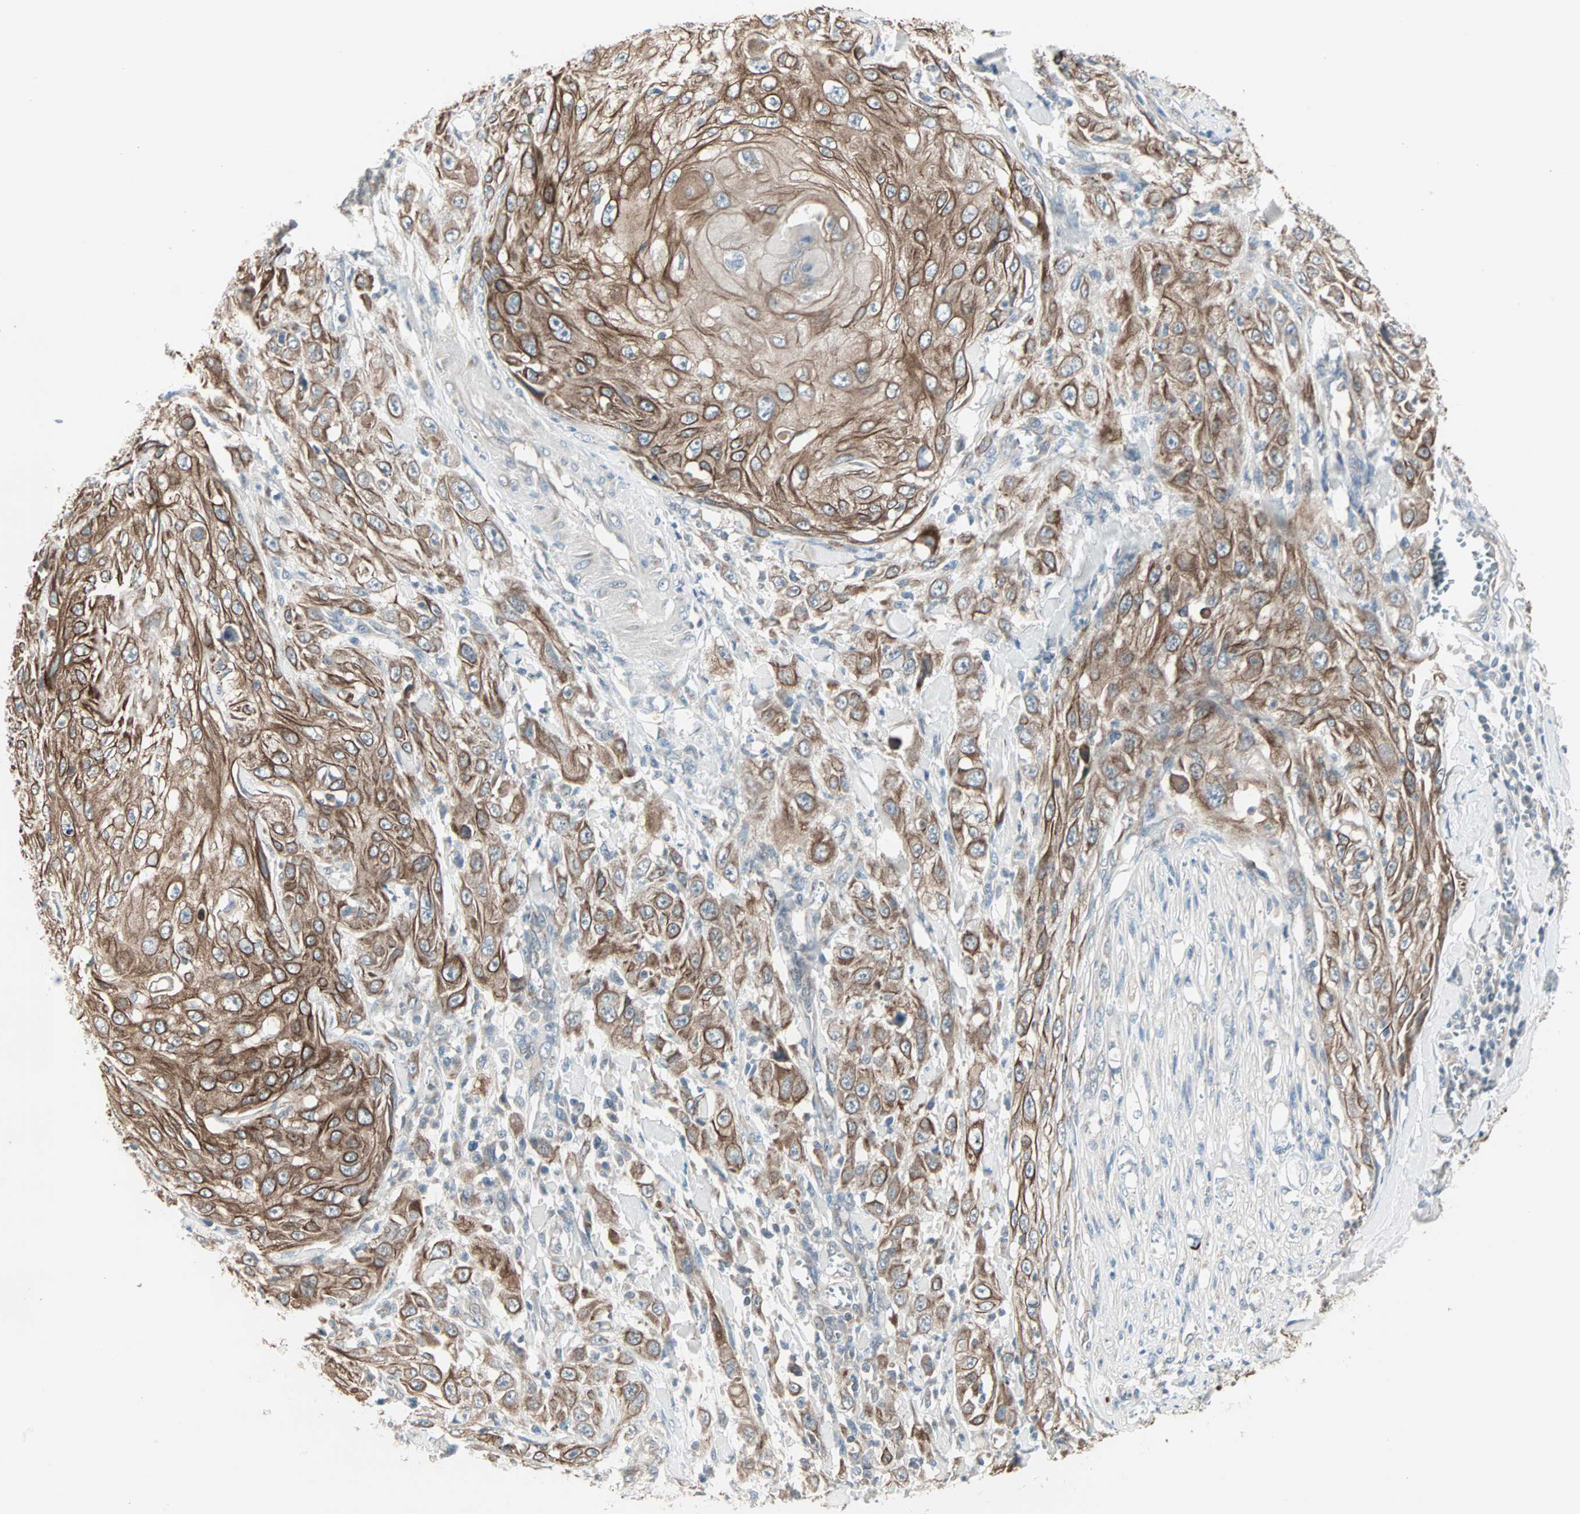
{"staining": {"intensity": "strong", "quantity": ">75%", "location": "cytoplasmic/membranous"}, "tissue": "skin cancer", "cell_type": "Tumor cells", "image_type": "cancer", "snomed": [{"axis": "morphology", "description": "Squamous cell carcinoma, NOS"}, {"axis": "morphology", "description": "Squamous cell carcinoma, metastatic, NOS"}, {"axis": "topography", "description": "Skin"}, {"axis": "topography", "description": "Lymph node"}], "caption": "Protein expression analysis of human skin squamous cell carcinoma reveals strong cytoplasmic/membranous staining in approximately >75% of tumor cells. The staining was performed using DAB (3,3'-diaminobenzidine) to visualize the protein expression in brown, while the nuclei were stained in blue with hematoxylin (Magnification: 20x).", "gene": "ZFP36", "patient": {"sex": "male", "age": 75}}